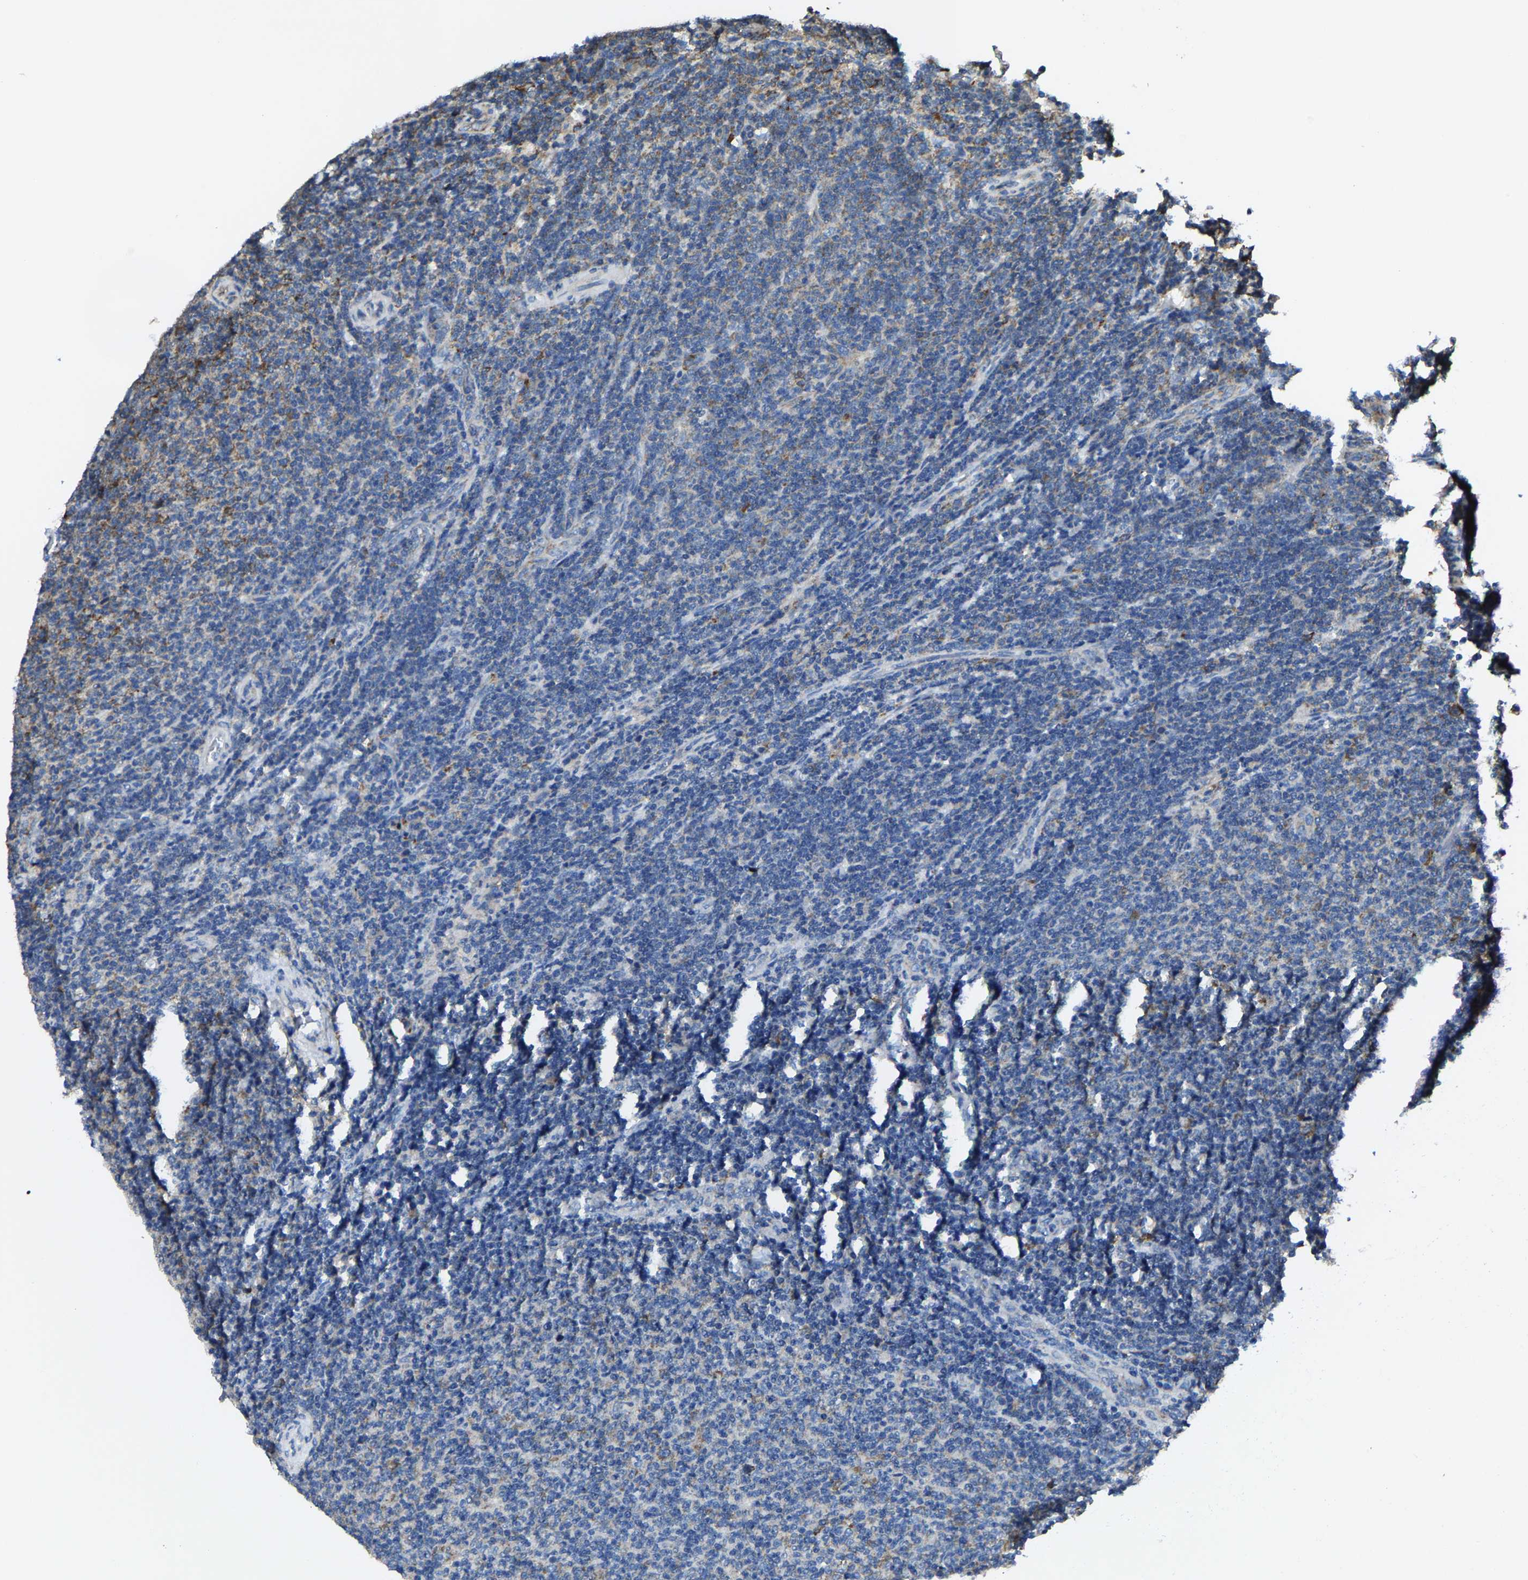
{"staining": {"intensity": "strong", "quantity": ">75%", "location": "cytoplasmic/membranous"}, "tissue": "lymphoma", "cell_type": "Tumor cells", "image_type": "cancer", "snomed": [{"axis": "morphology", "description": "Malignant lymphoma, non-Hodgkin's type, Low grade"}, {"axis": "topography", "description": "Lymph node"}], "caption": "An image of human malignant lymphoma, non-Hodgkin's type (low-grade) stained for a protein displays strong cytoplasmic/membranous brown staining in tumor cells.", "gene": "G3BP2", "patient": {"sex": "male", "age": 66}}